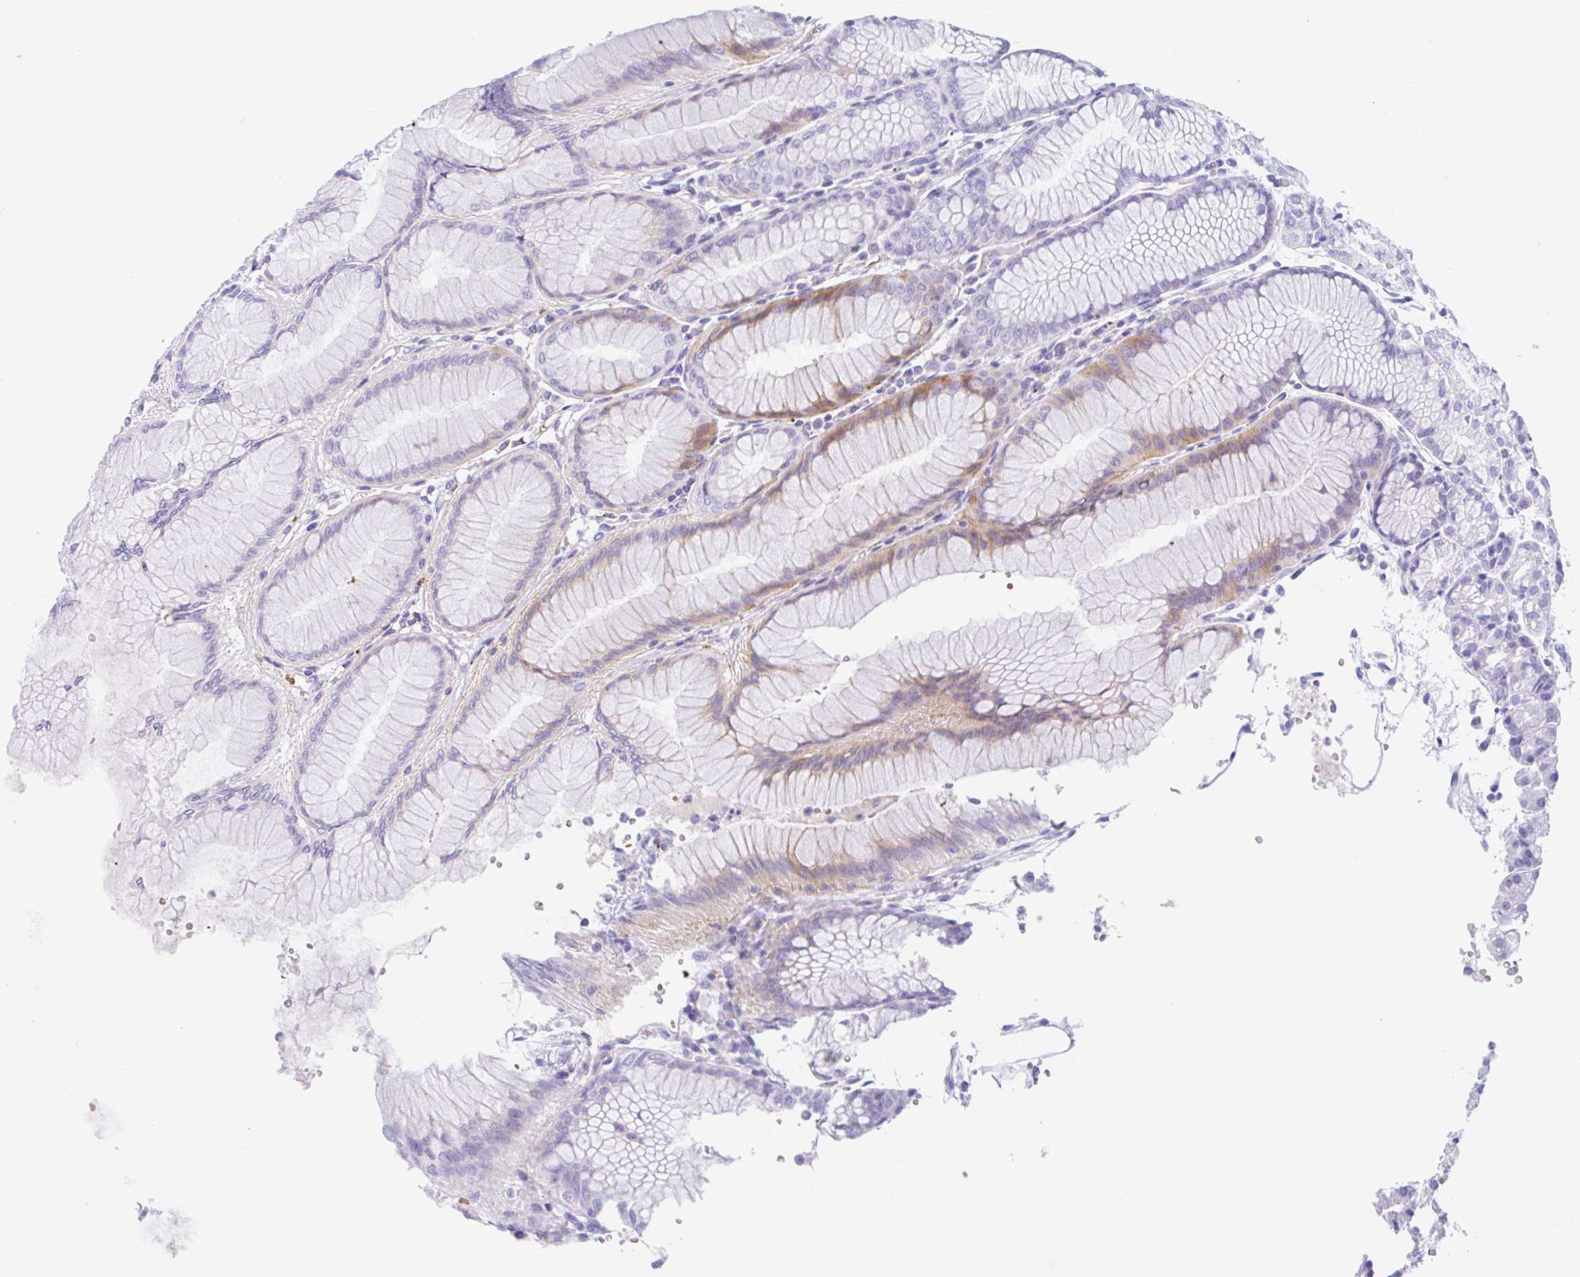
{"staining": {"intensity": "moderate", "quantity": "<25%", "location": "cytoplasmic/membranous"}, "tissue": "stomach", "cell_type": "Glandular cells", "image_type": "normal", "snomed": [{"axis": "morphology", "description": "Normal tissue, NOS"}, {"axis": "topography", "description": "Stomach"}], "caption": "Brown immunohistochemical staining in benign stomach reveals moderate cytoplasmic/membranous staining in approximately <25% of glandular cells.", "gene": "ANKRD9", "patient": {"sex": "female", "age": 57}}